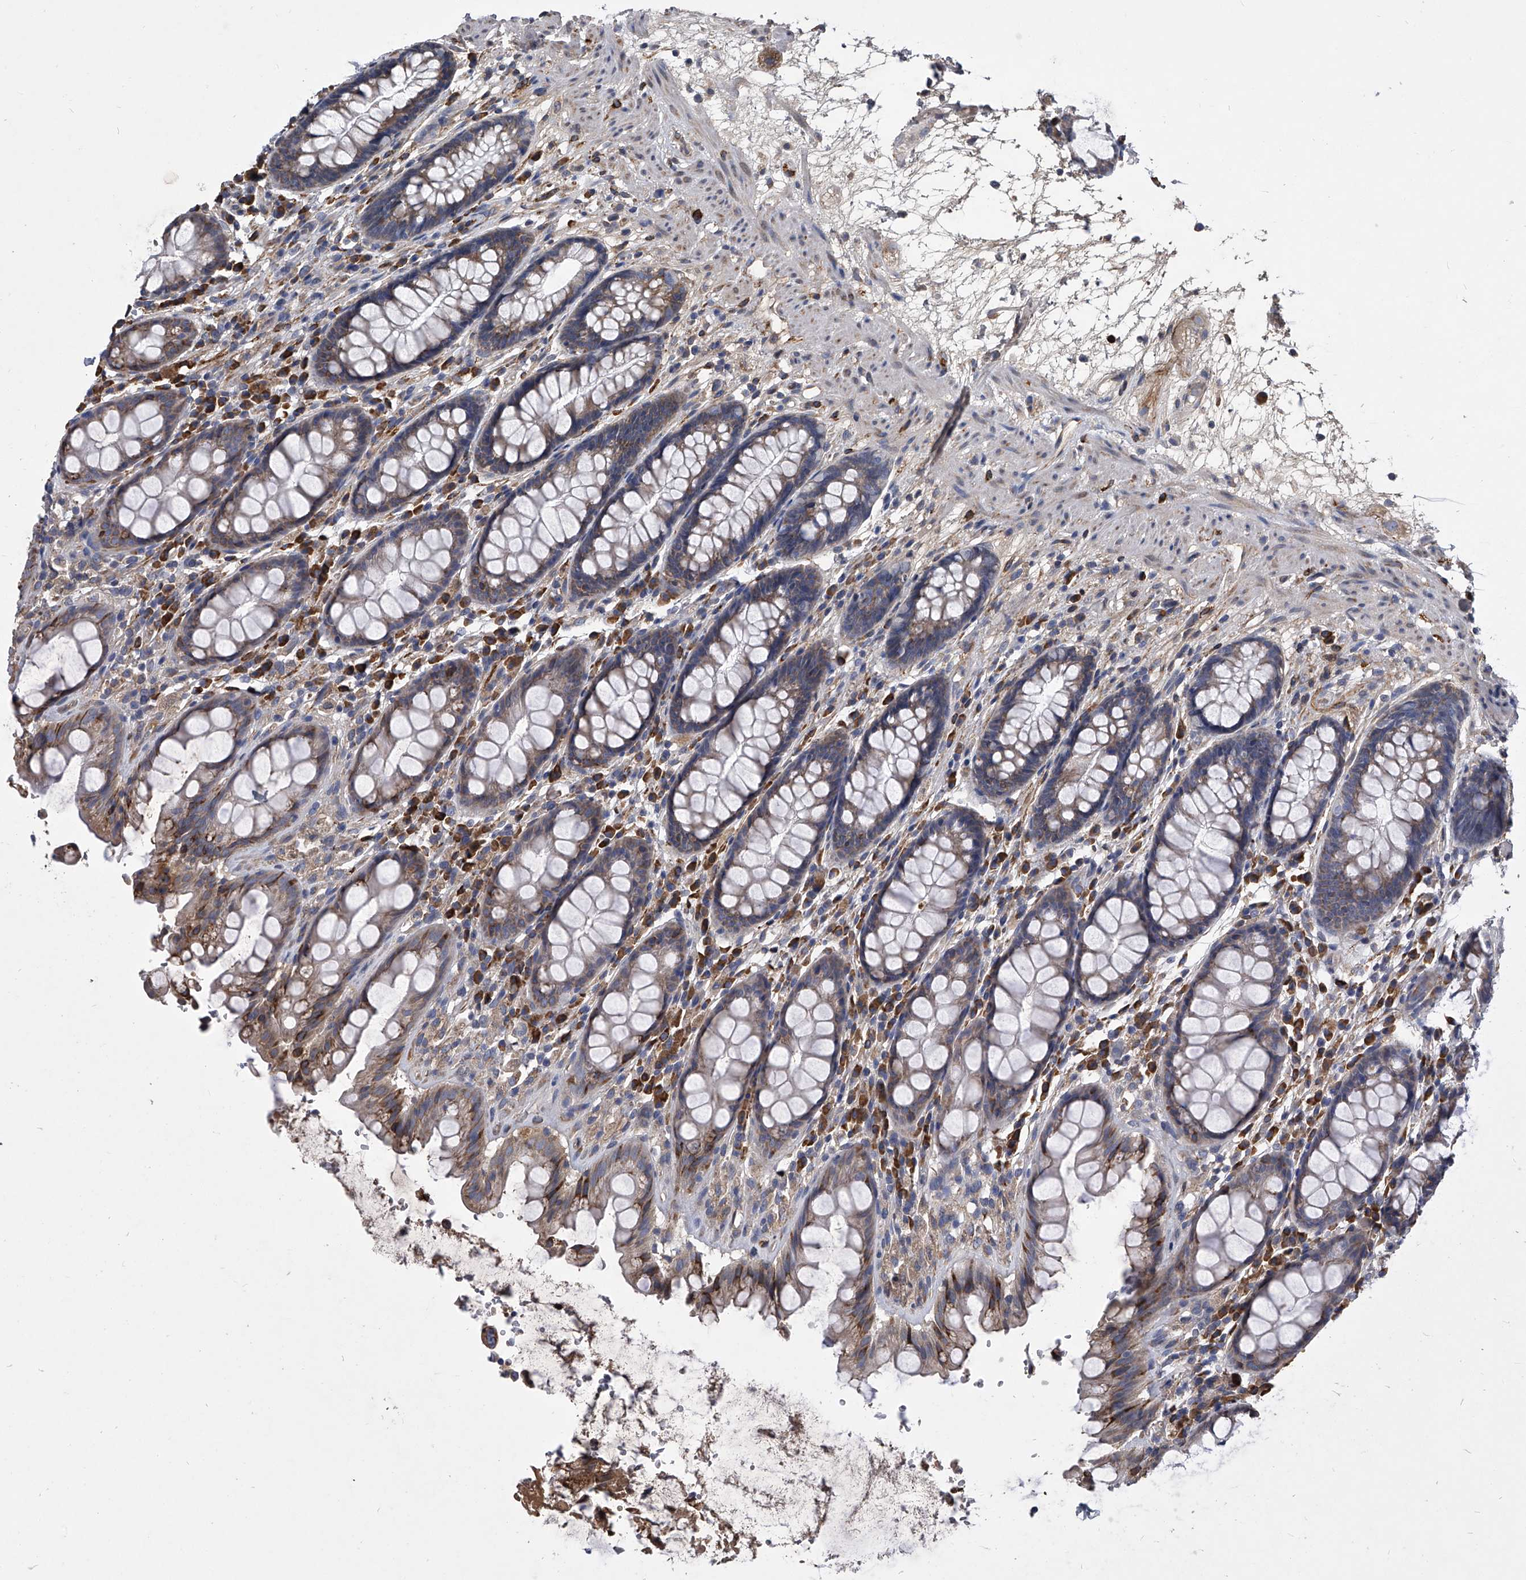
{"staining": {"intensity": "moderate", "quantity": "<25%", "location": "cytoplasmic/membranous"}, "tissue": "rectum", "cell_type": "Glandular cells", "image_type": "normal", "snomed": [{"axis": "morphology", "description": "Normal tissue, NOS"}, {"axis": "topography", "description": "Rectum"}], "caption": "Unremarkable rectum displays moderate cytoplasmic/membranous expression in about <25% of glandular cells (DAB IHC with brightfield microscopy, high magnification)..", "gene": "CCR4", "patient": {"sex": "male", "age": 64}}